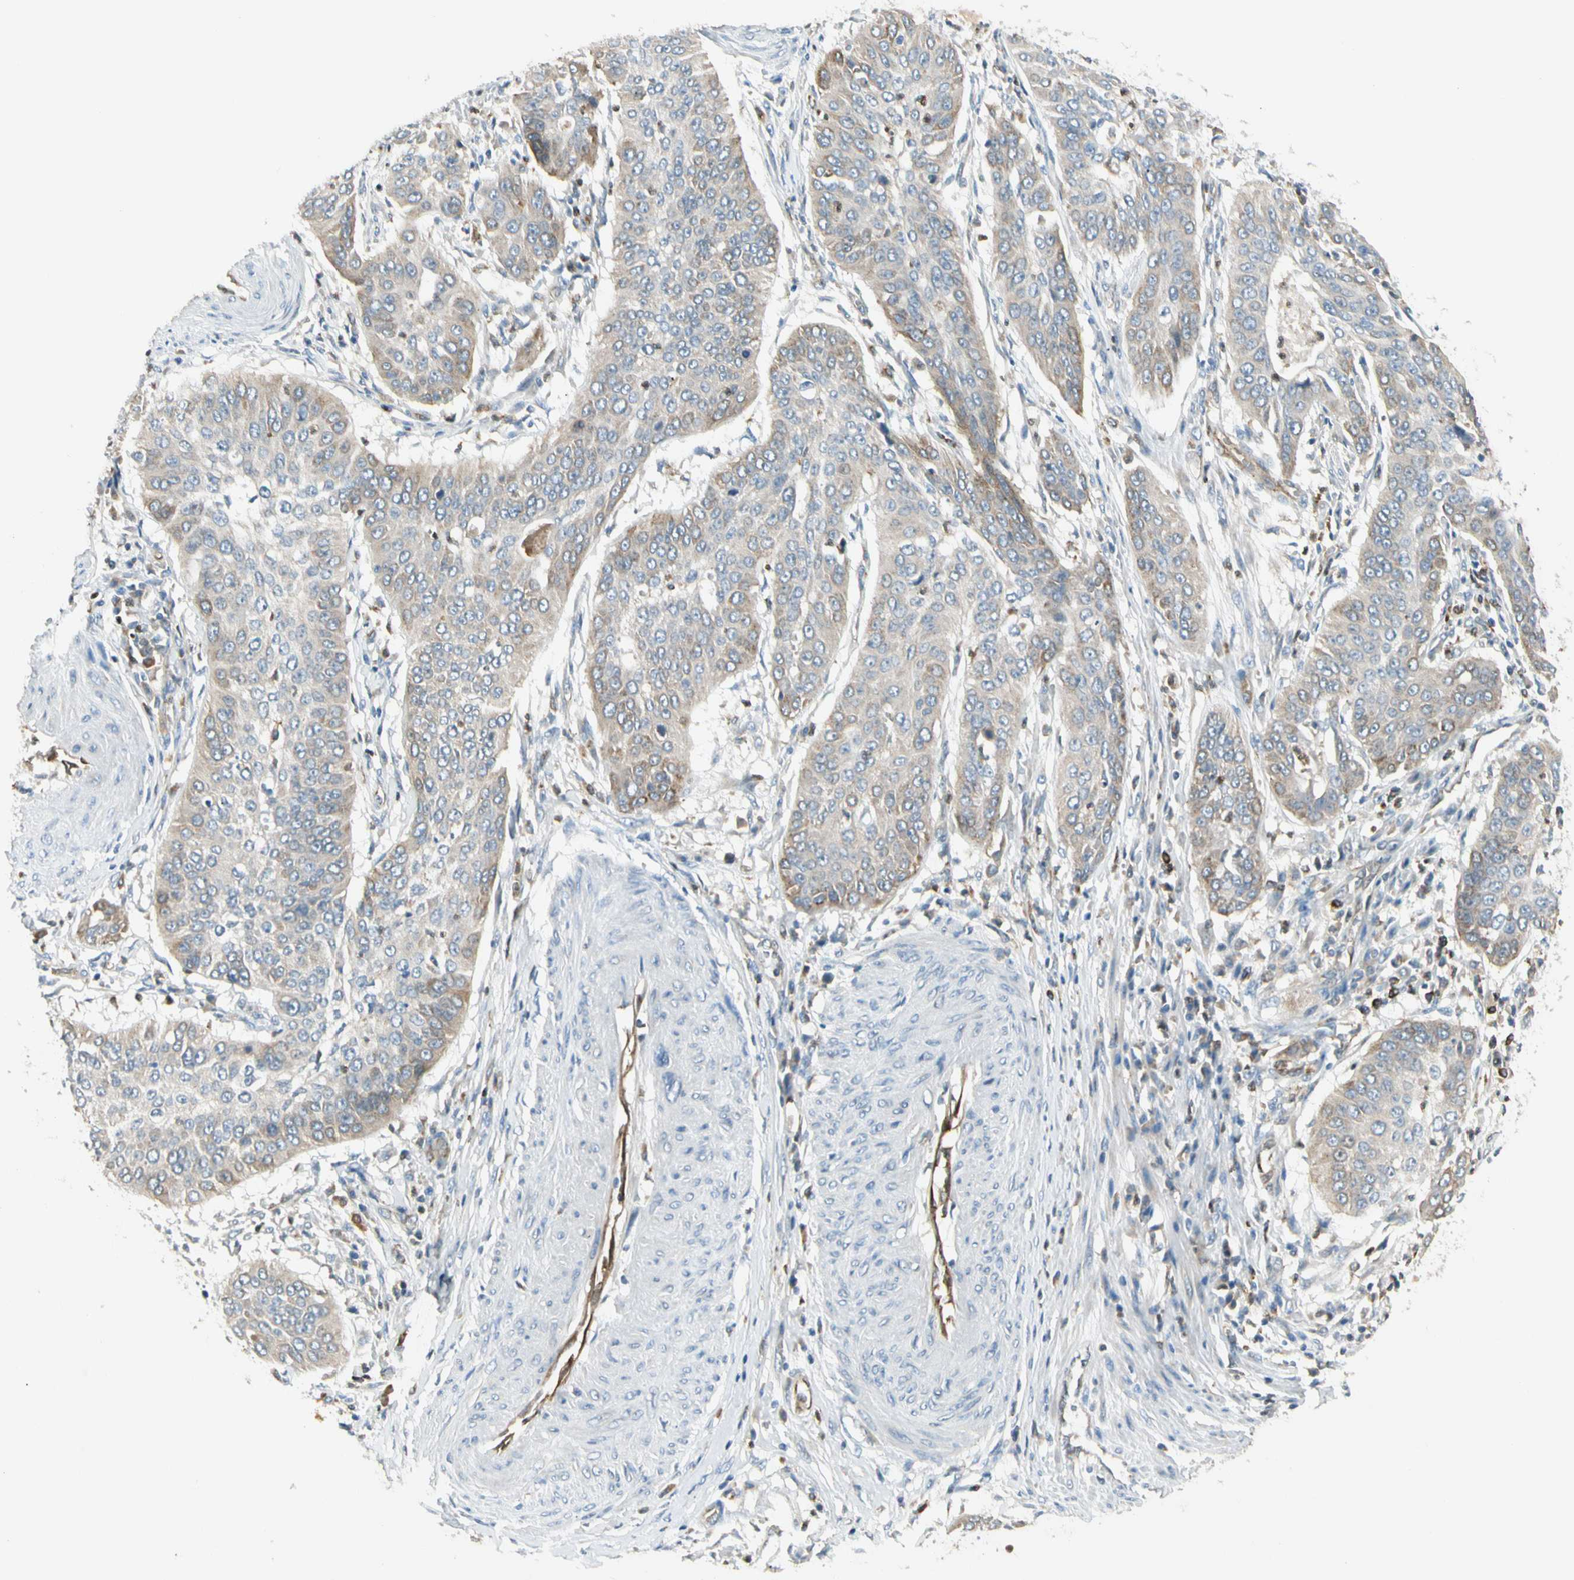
{"staining": {"intensity": "weak", "quantity": "<25%", "location": "cytoplasmic/membranous"}, "tissue": "cervical cancer", "cell_type": "Tumor cells", "image_type": "cancer", "snomed": [{"axis": "morphology", "description": "Normal tissue, NOS"}, {"axis": "morphology", "description": "Squamous cell carcinoma, NOS"}, {"axis": "topography", "description": "Cervix"}], "caption": "Cervical squamous cell carcinoma was stained to show a protein in brown. There is no significant positivity in tumor cells. The staining is performed using DAB (3,3'-diaminobenzidine) brown chromogen with nuclei counter-stained in using hematoxylin.", "gene": "LPCAT2", "patient": {"sex": "female", "age": 39}}